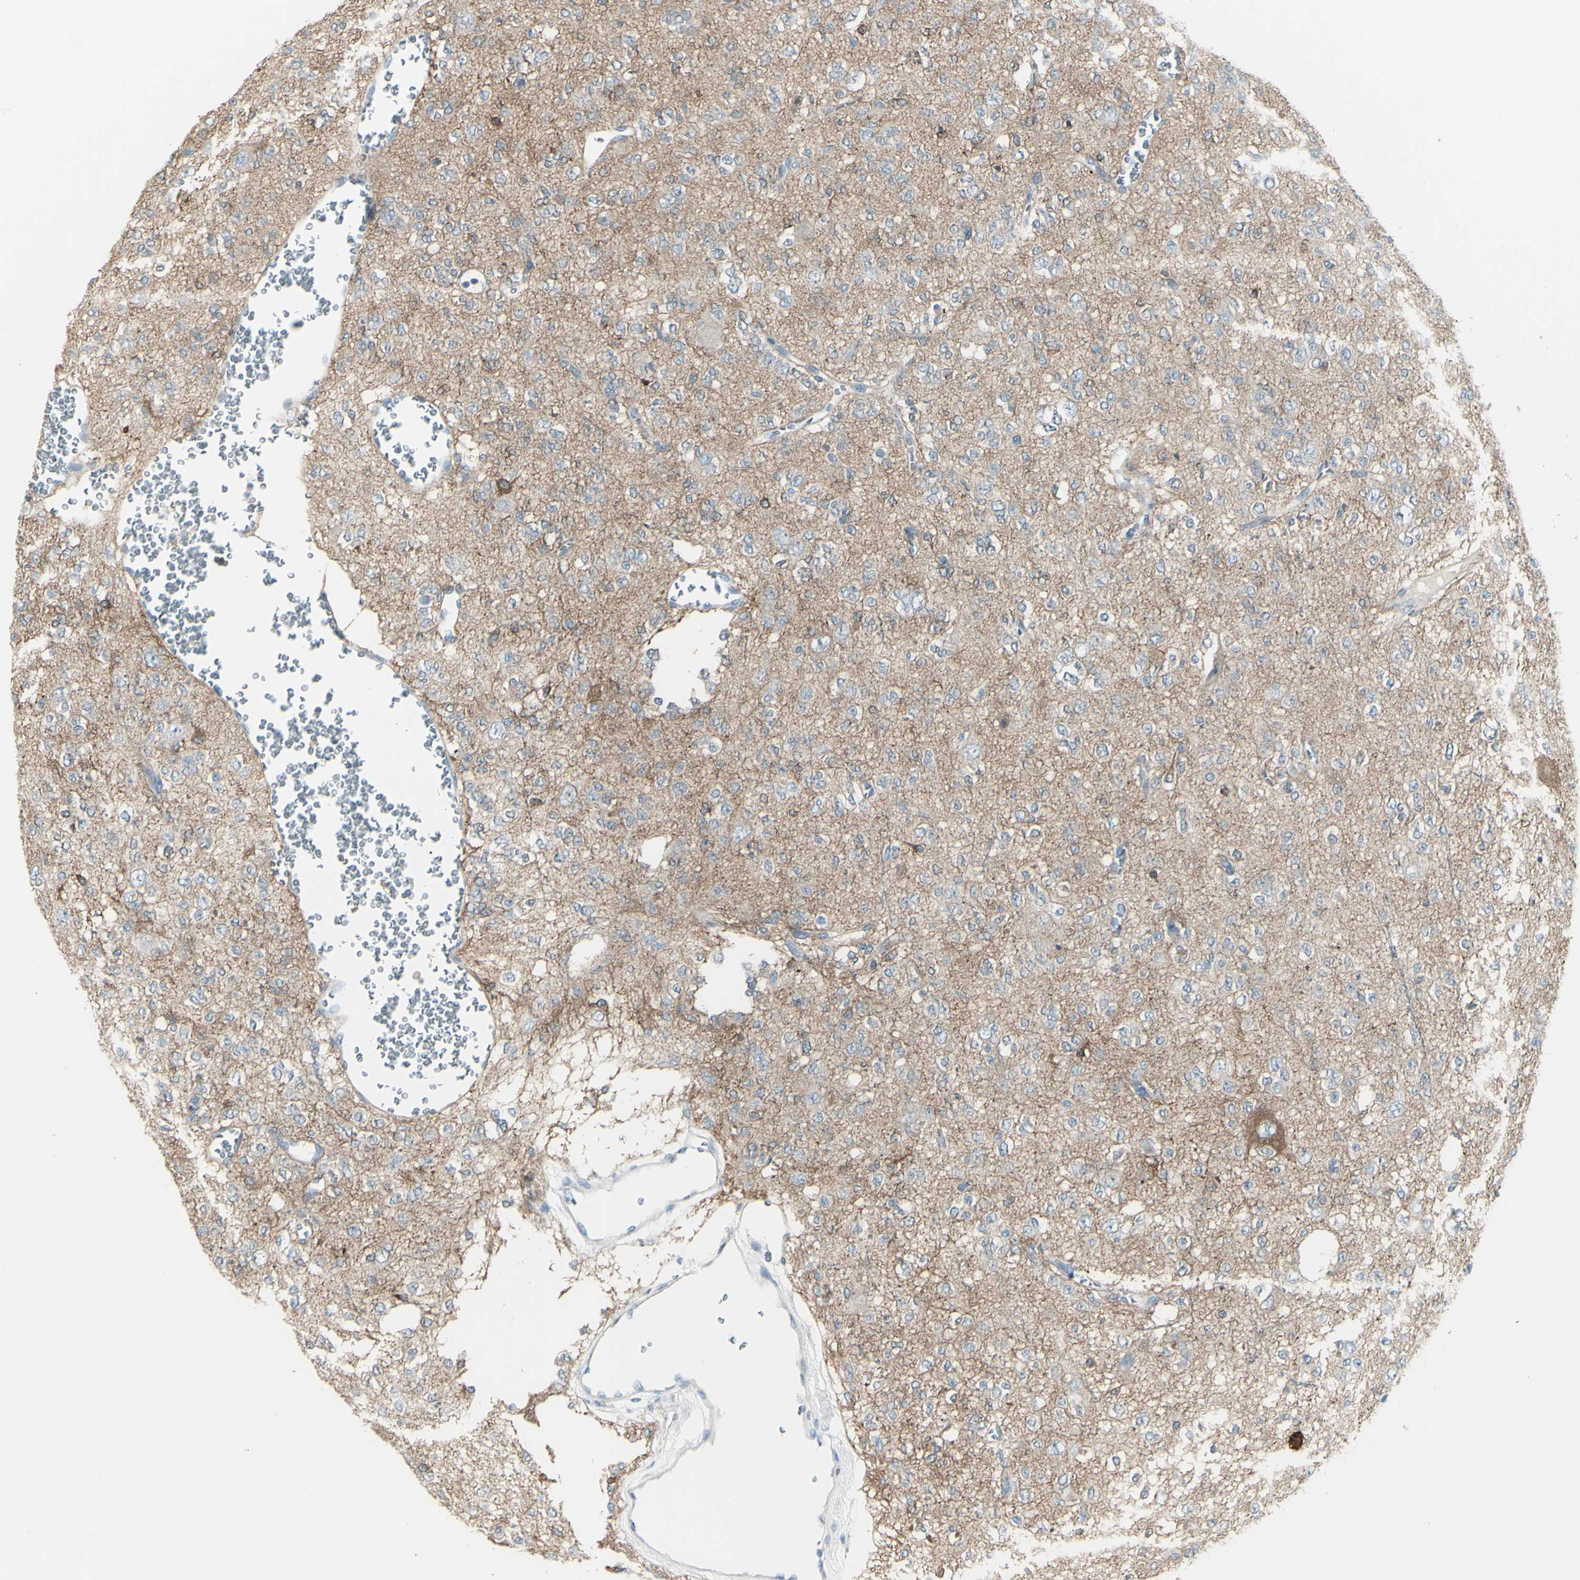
{"staining": {"intensity": "negative", "quantity": "none", "location": "none"}, "tissue": "glioma", "cell_type": "Tumor cells", "image_type": "cancer", "snomed": [{"axis": "morphology", "description": "Glioma, malignant, Low grade"}, {"axis": "topography", "description": "Brain"}], "caption": "Glioma was stained to show a protein in brown. There is no significant positivity in tumor cells. The staining is performed using DAB brown chromogen with nuclei counter-stained in using hematoxylin.", "gene": "GPR34", "patient": {"sex": "male", "age": 38}}